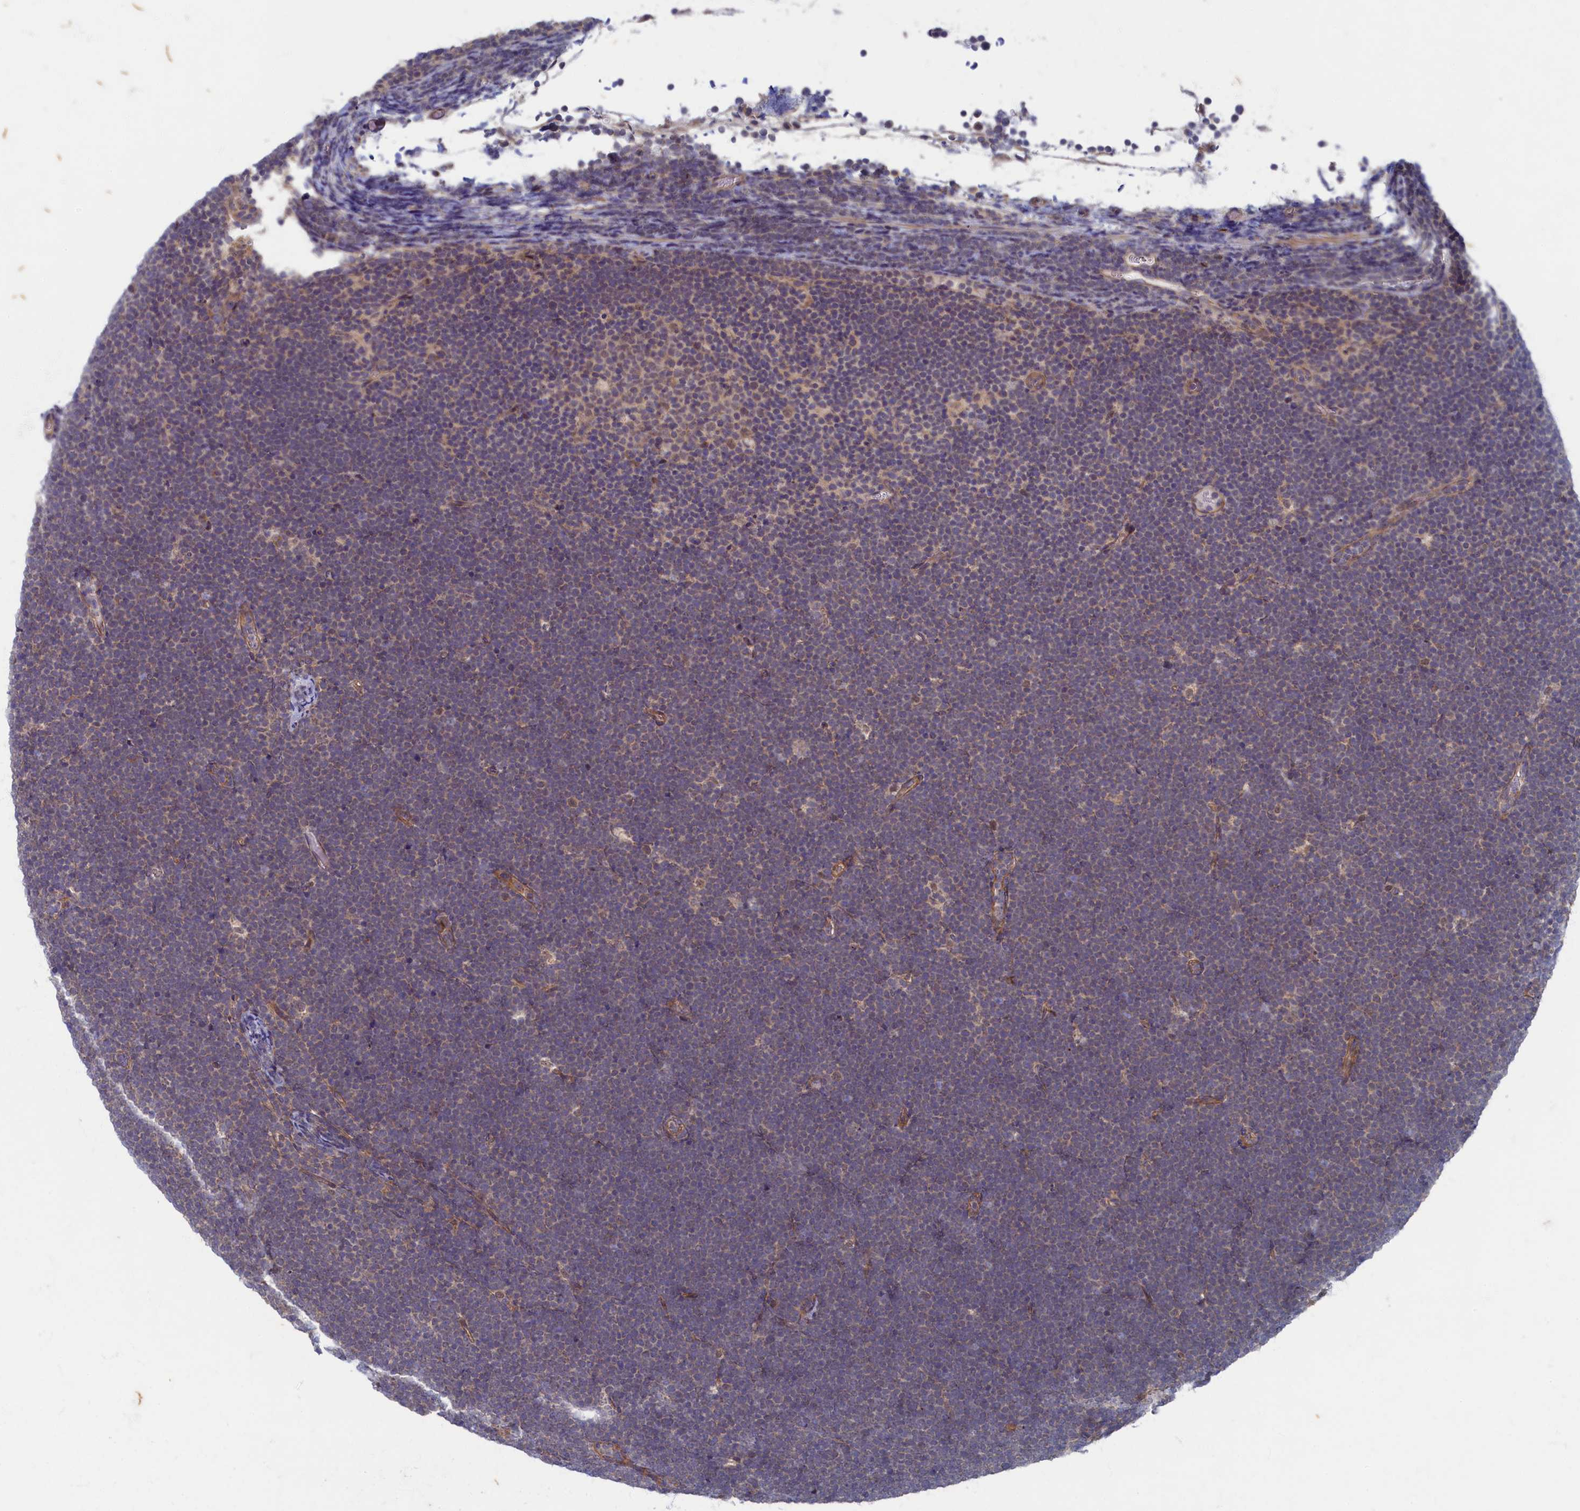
{"staining": {"intensity": "negative", "quantity": "none", "location": "none"}, "tissue": "lymphoma", "cell_type": "Tumor cells", "image_type": "cancer", "snomed": [{"axis": "morphology", "description": "Malignant lymphoma, non-Hodgkin's type, High grade"}, {"axis": "topography", "description": "Lymph node"}], "caption": "The image exhibits no staining of tumor cells in lymphoma.", "gene": "WDR59", "patient": {"sex": "male", "age": 13}}